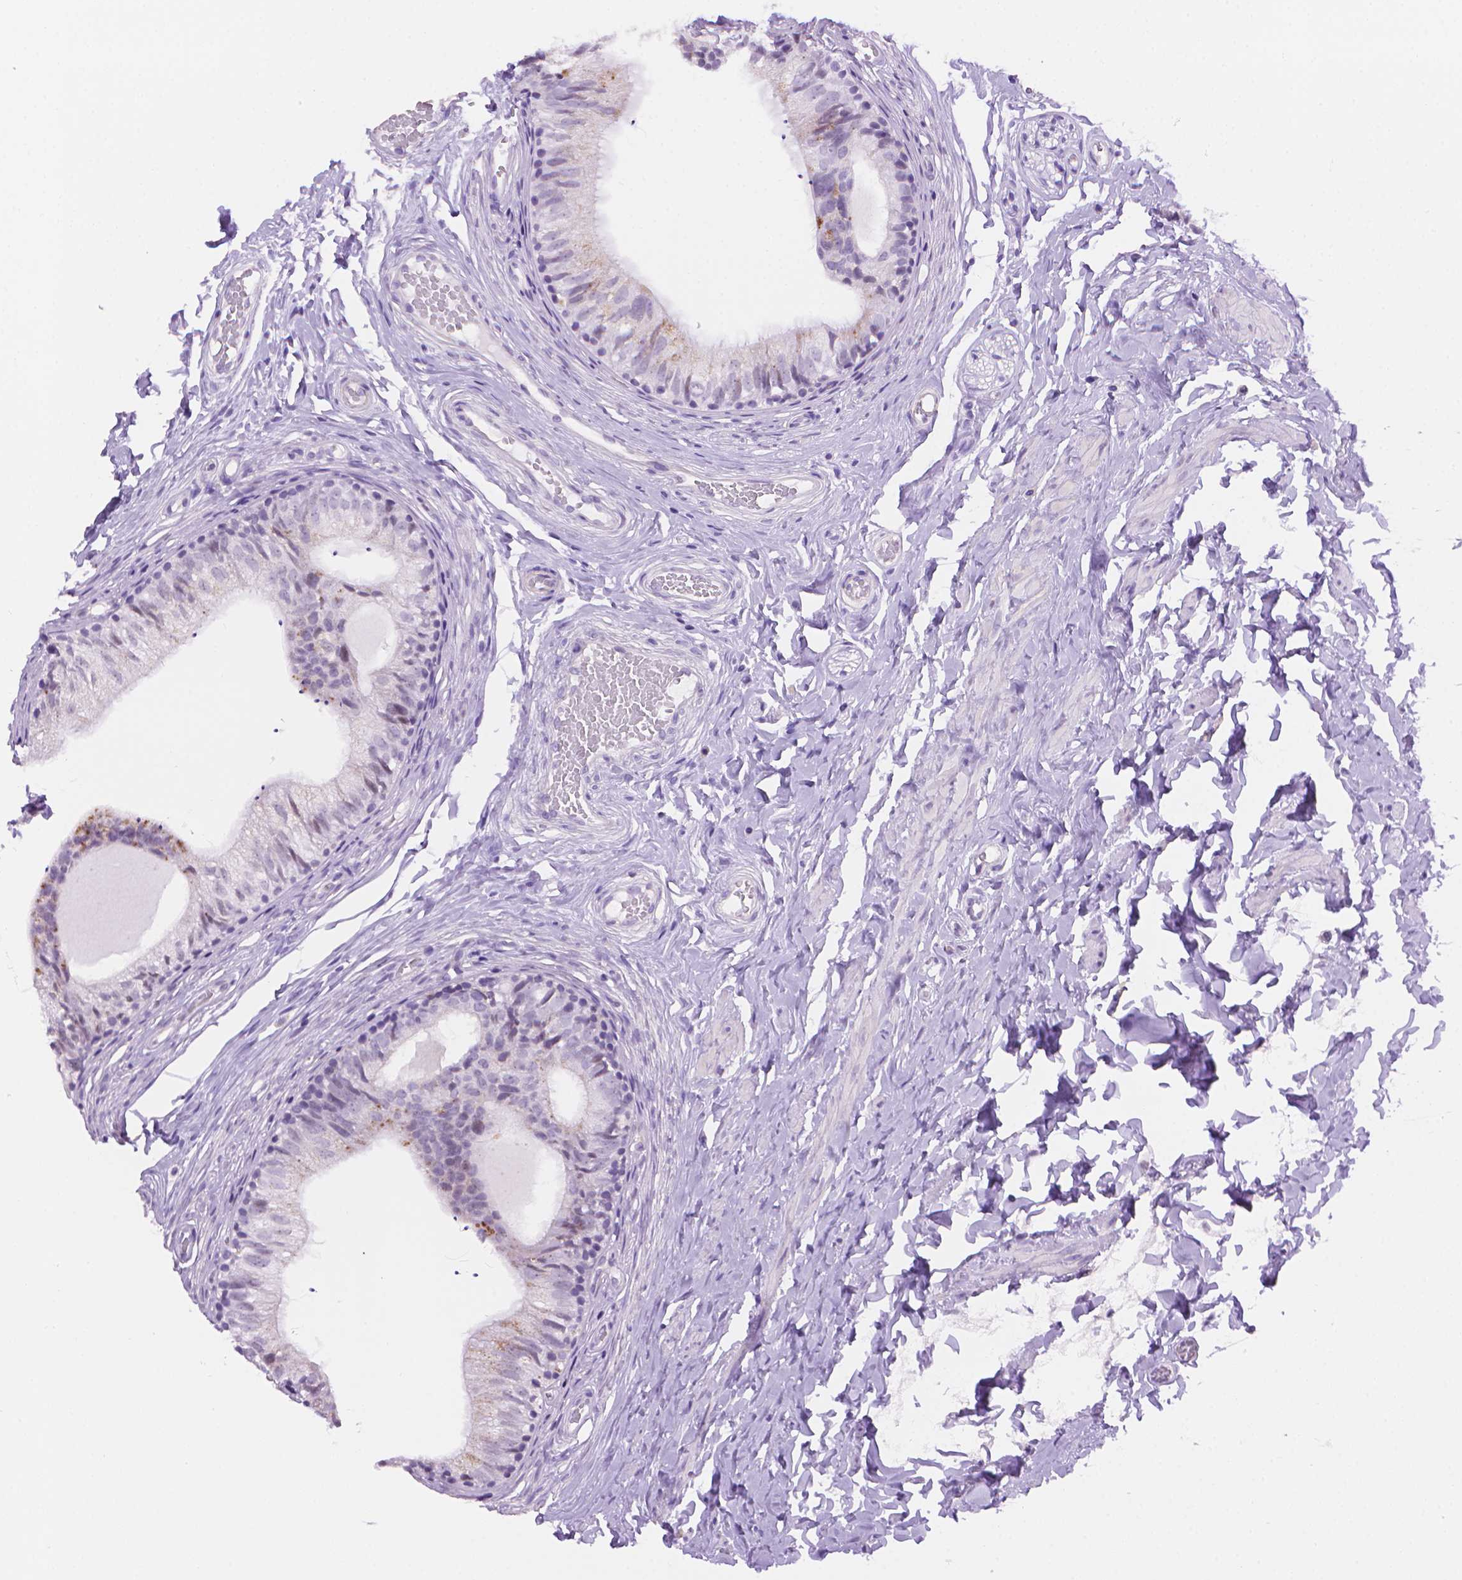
{"staining": {"intensity": "weak", "quantity": "<25%", "location": "cytoplasmic/membranous"}, "tissue": "epididymis", "cell_type": "Glandular cells", "image_type": "normal", "snomed": [{"axis": "morphology", "description": "Normal tissue, NOS"}, {"axis": "topography", "description": "Epididymis"}], "caption": "Immunohistochemistry of benign epididymis shows no staining in glandular cells.", "gene": "TMEM184A", "patient": {"sex": "male", "age": 29}}